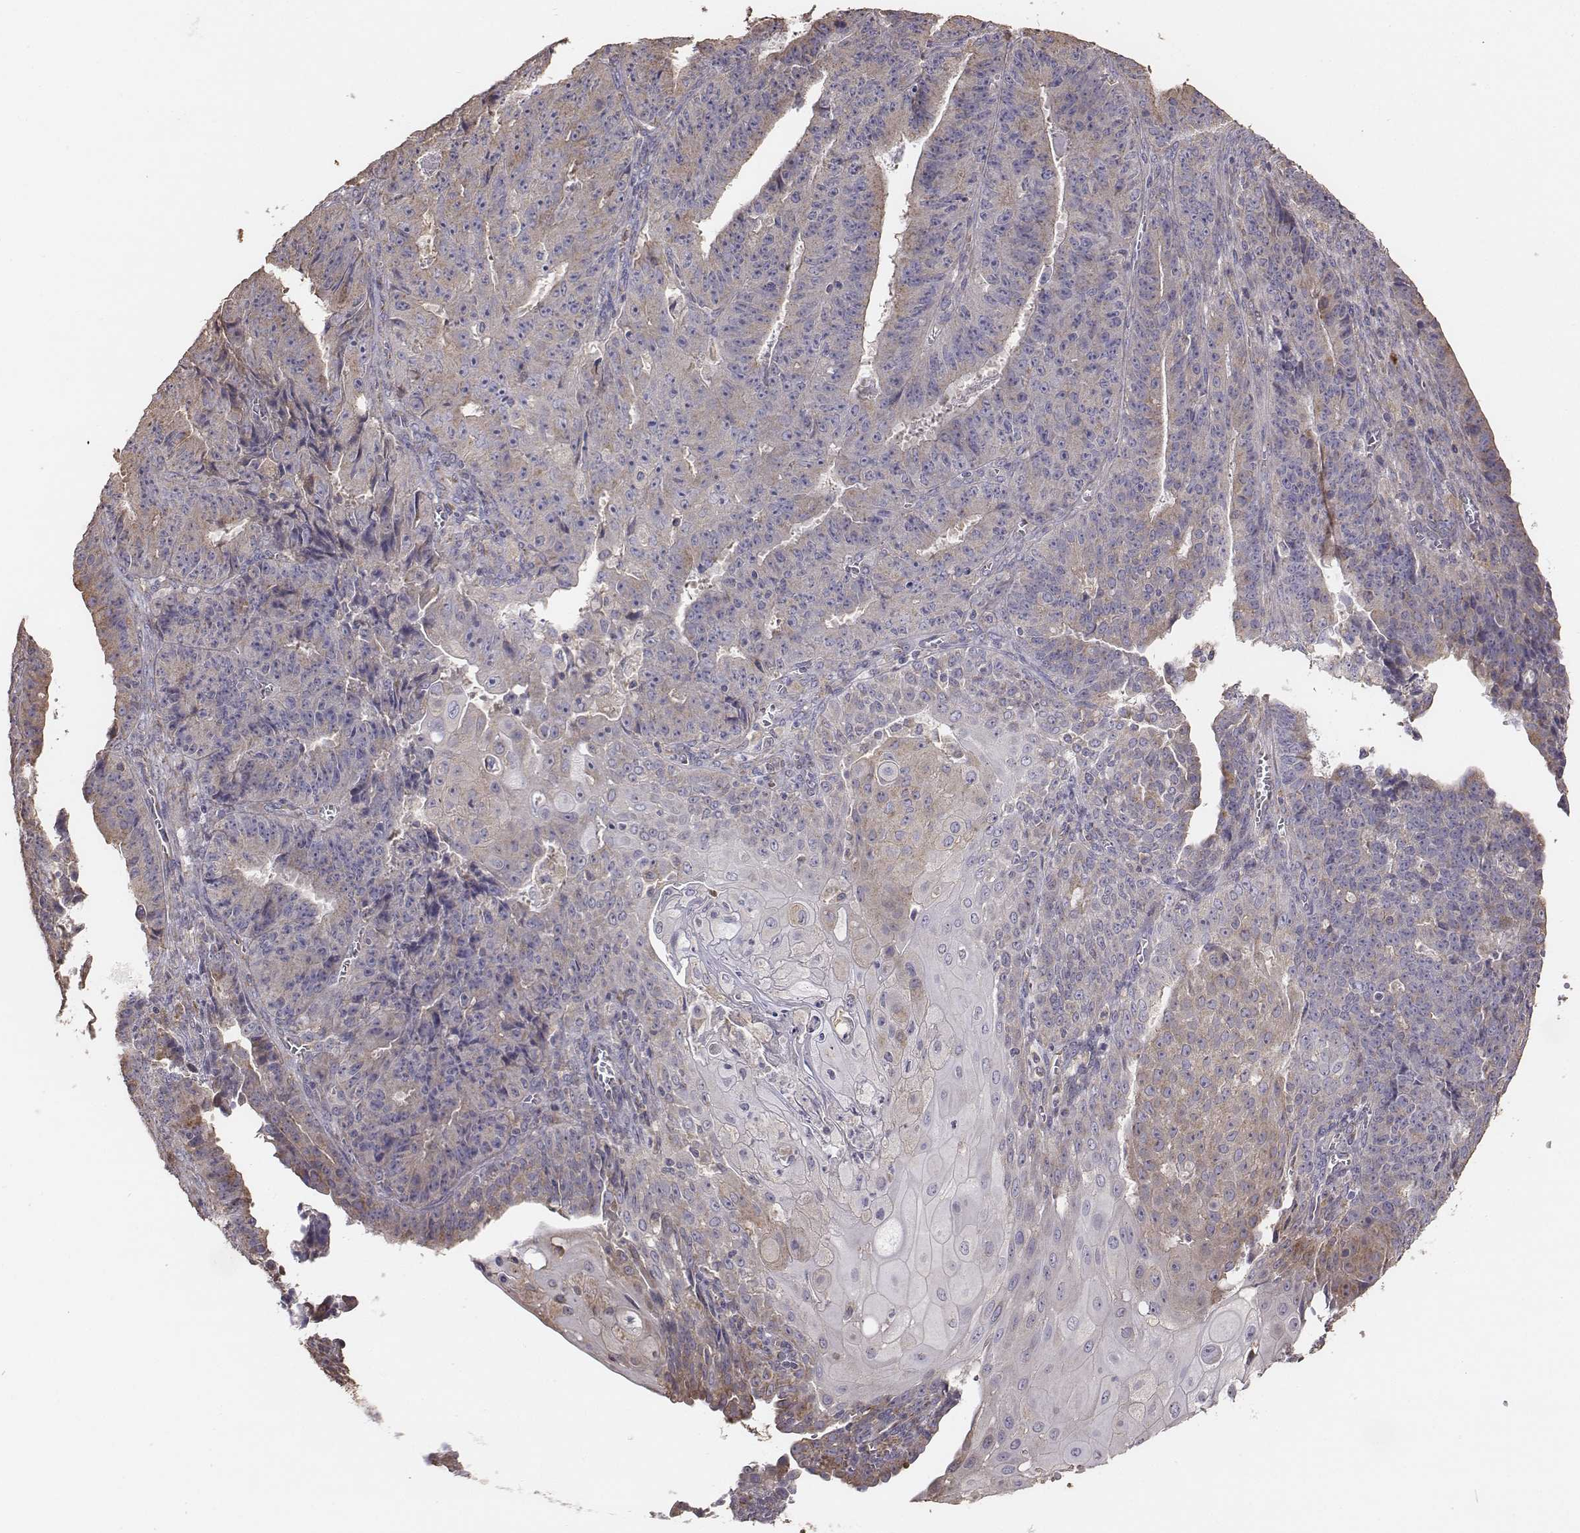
{"staining": {"intensity": "moderate", "quantity": ">75%", "location": "cytoplasmic/membranous"}, "tissue": "ovarian cancer", "cell_type": "Tumor cells", "image_type": "cancer", "snomed": [{"axis": "morphology", "description": "Carcinoma, endometroid"}, {"axis": "topography", "description": "Ovary"}], "caption": "IHC (DAB) staining of ovarian endometroid carcinoma reveals moderate cytoplasmic/membranous protein positivity in approximately >75% of tumor cells.", "gene": "AP1B1", "patient": {"sex": "female", "age": 42}}